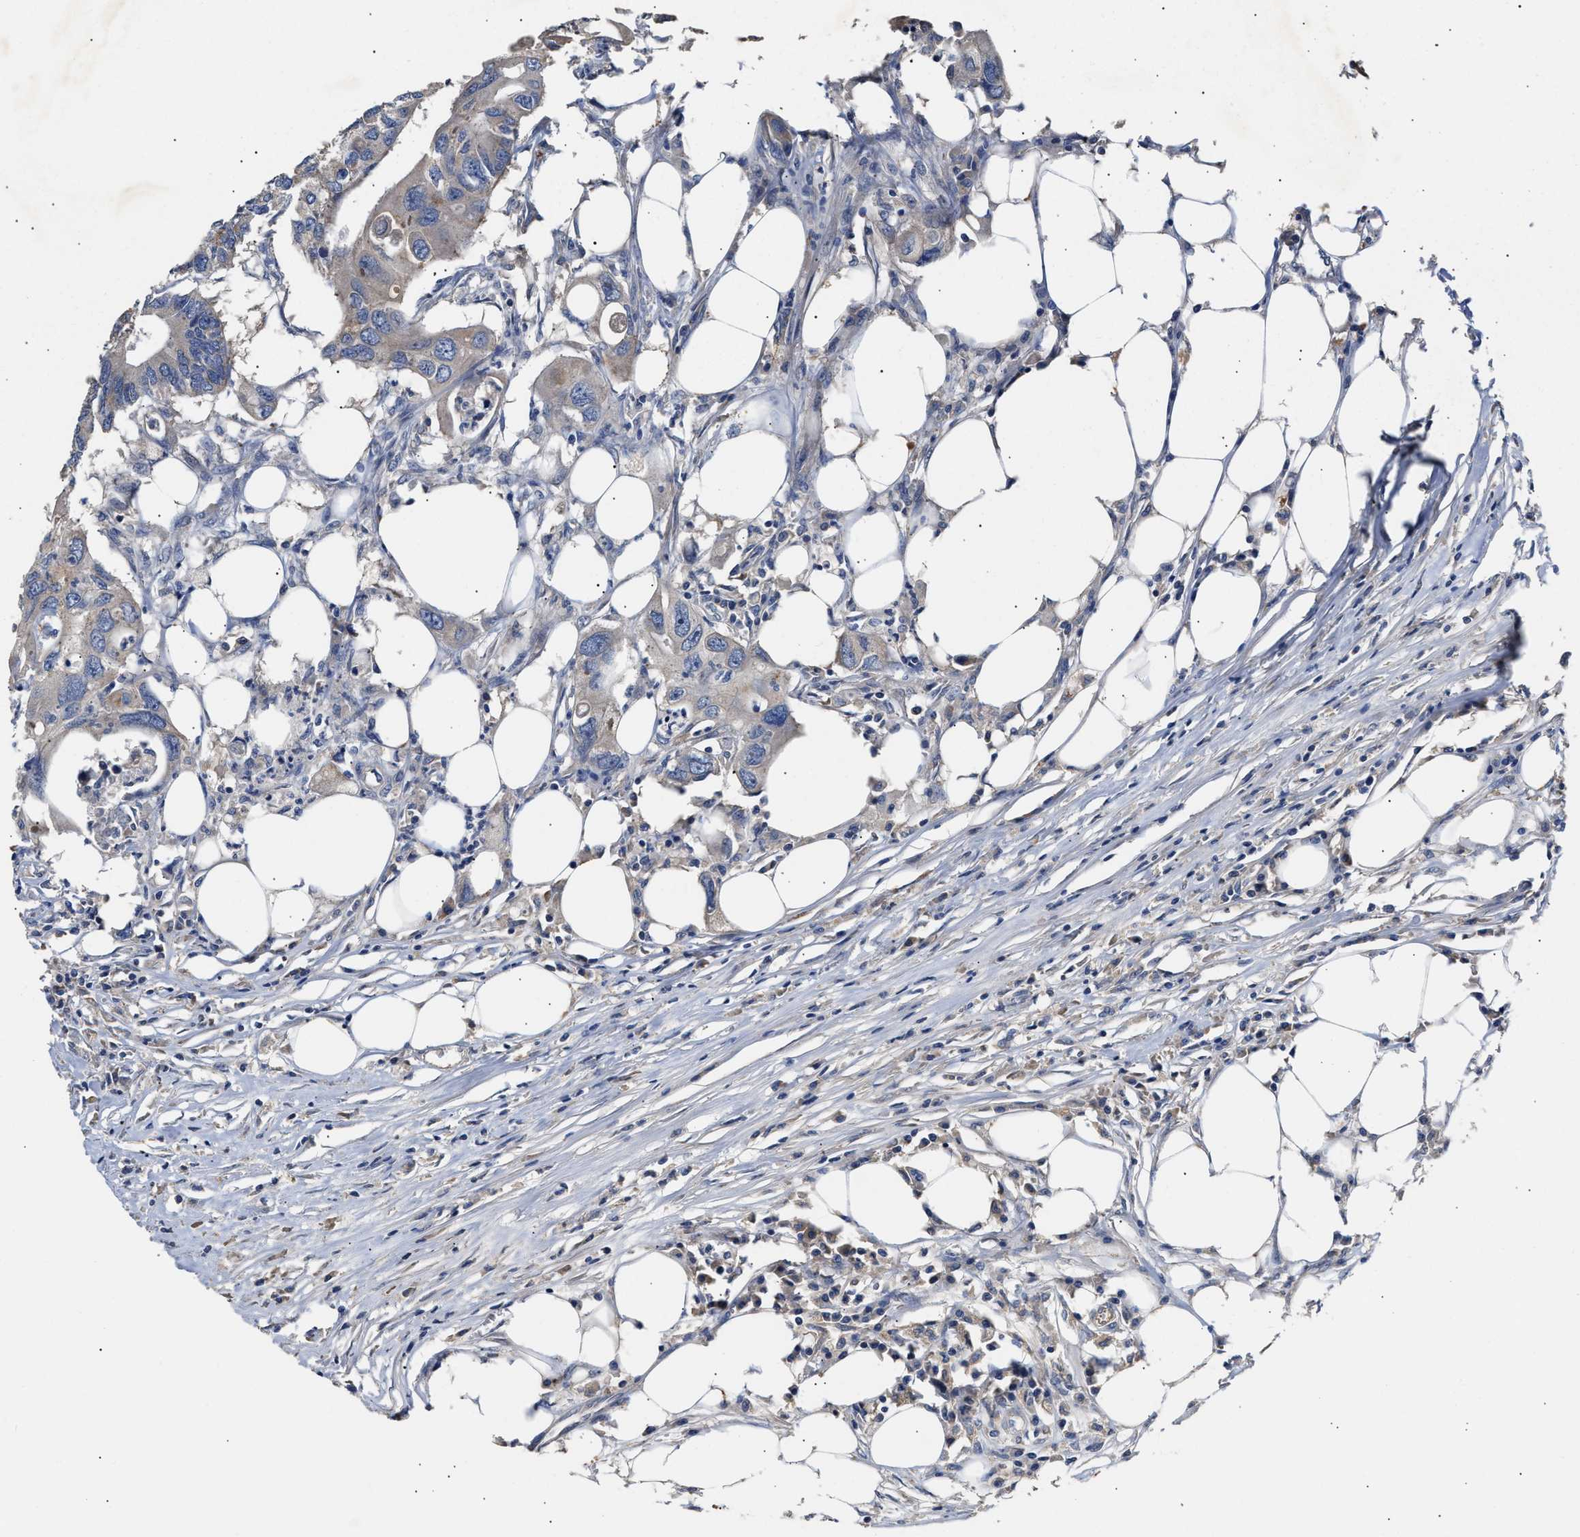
{"staining": {"intensity": "negative", "quantity": "none", "location": "none"}, "tissue": "colorectal cancer", "cell_type": "Tumor cells", "image_type": "cancer", "snomed": [{"axis": "morphology", "description": "Adenocarcinoma, NOS"}, {"axis": "topography", "description": "Colon"}], "caption": "IHC histopathology image of neoplastic tissue: colorectal cancer stained with DAB (3,3'-diaminobenzidine) shows no significant protein positivity in tumor cells.", "gene": "KASH5", "patient": {"sex": "male", "age": 71}}